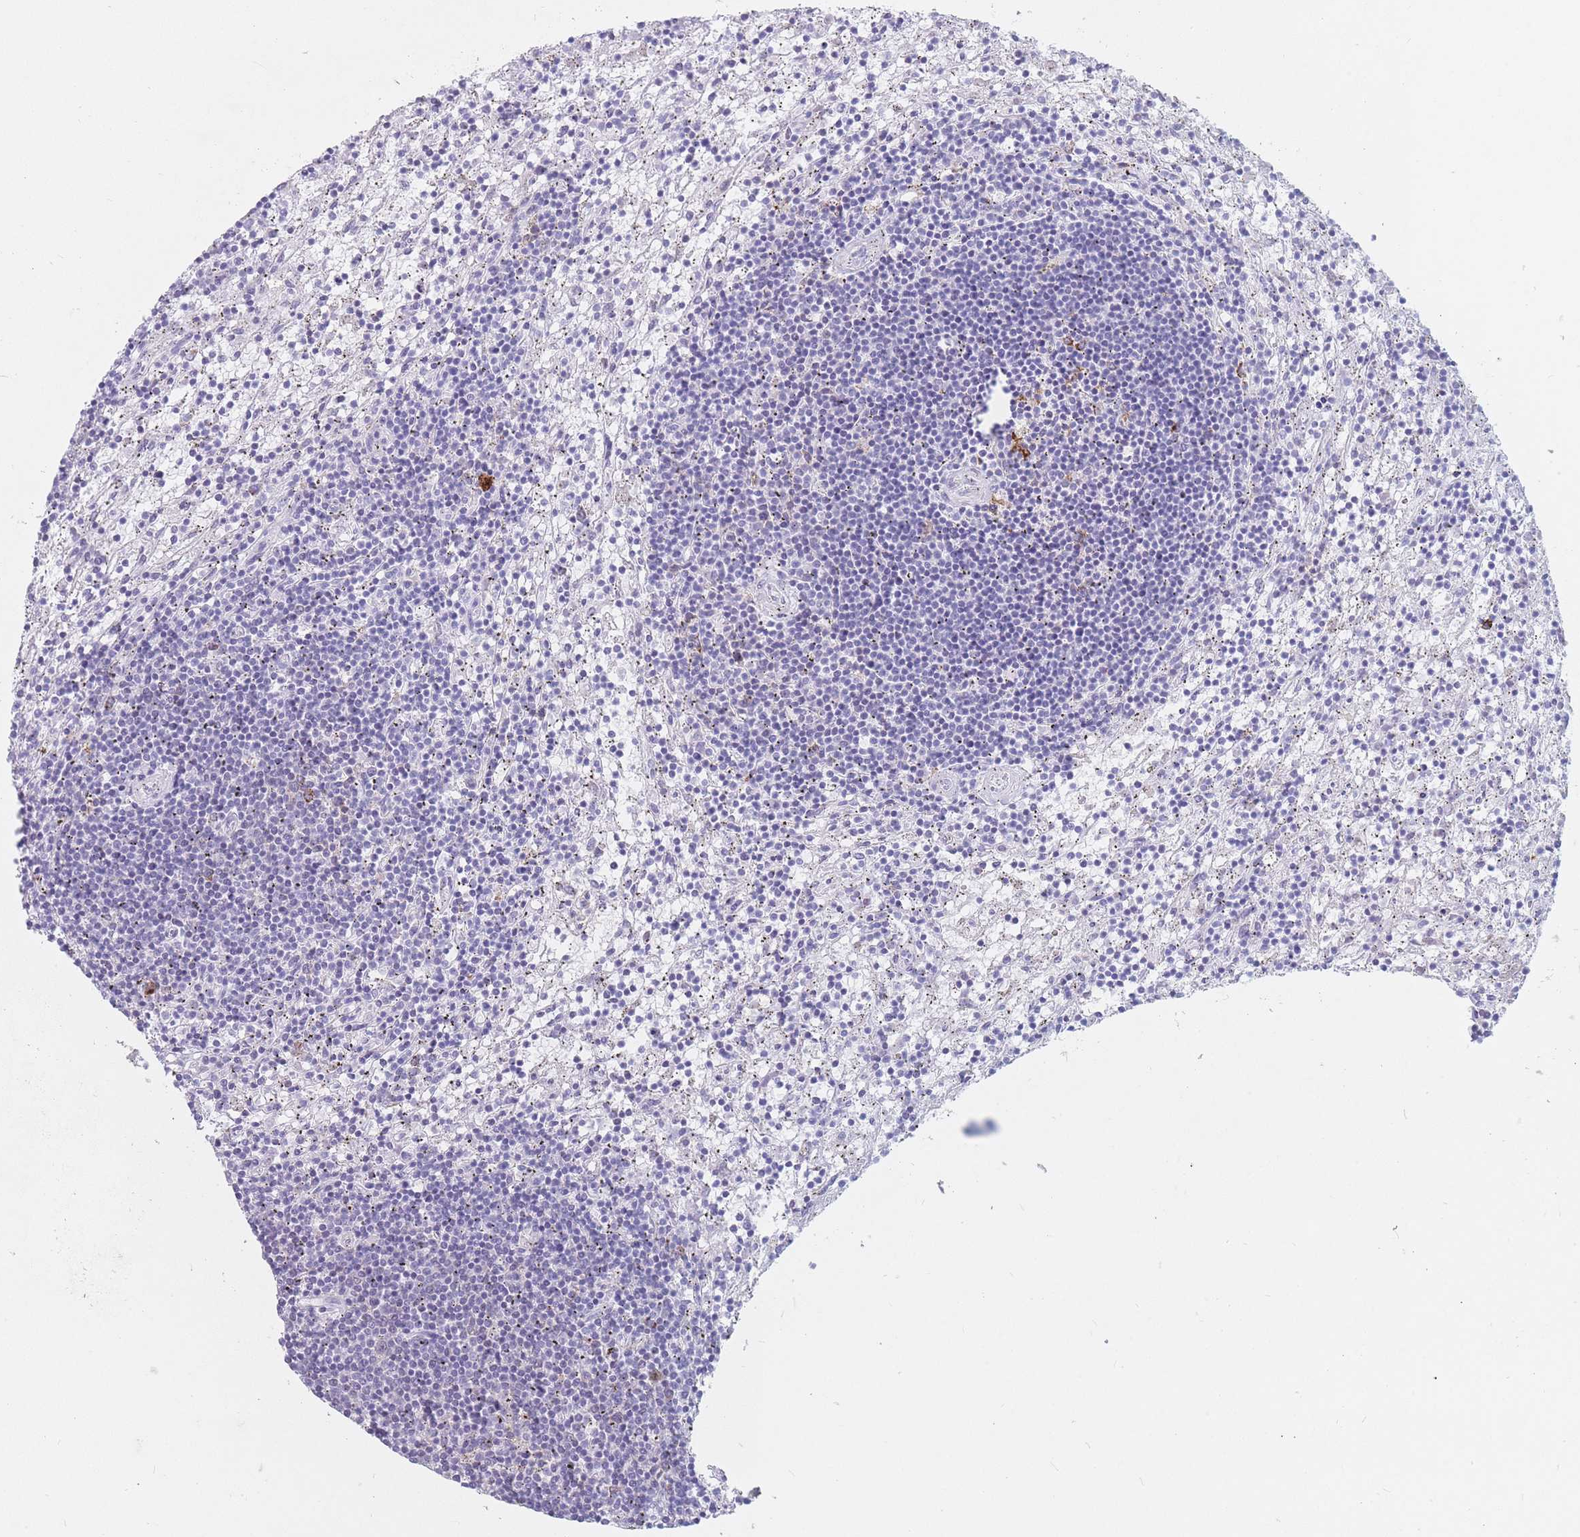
{"staining": {"intensity": "negative", "quantity": "none", "location": "none"}, "tissue": "lymphoma", "cell_type": "Tumor cells", "image_type": "cancer", "snomed": [{"axis": "morphology", "description": "Malignant lymphoma, non-Hodgkin's type, Low grade"}, {"axis": "topography", "description": "Spleen"}], "caption": "Tumor cells show no significant protein staining in malignant lymphoma, non-Hodgkin's type (low-grade).", "gene": "ST3GAL5", "patient": {"sex": "male", "age": 76}}